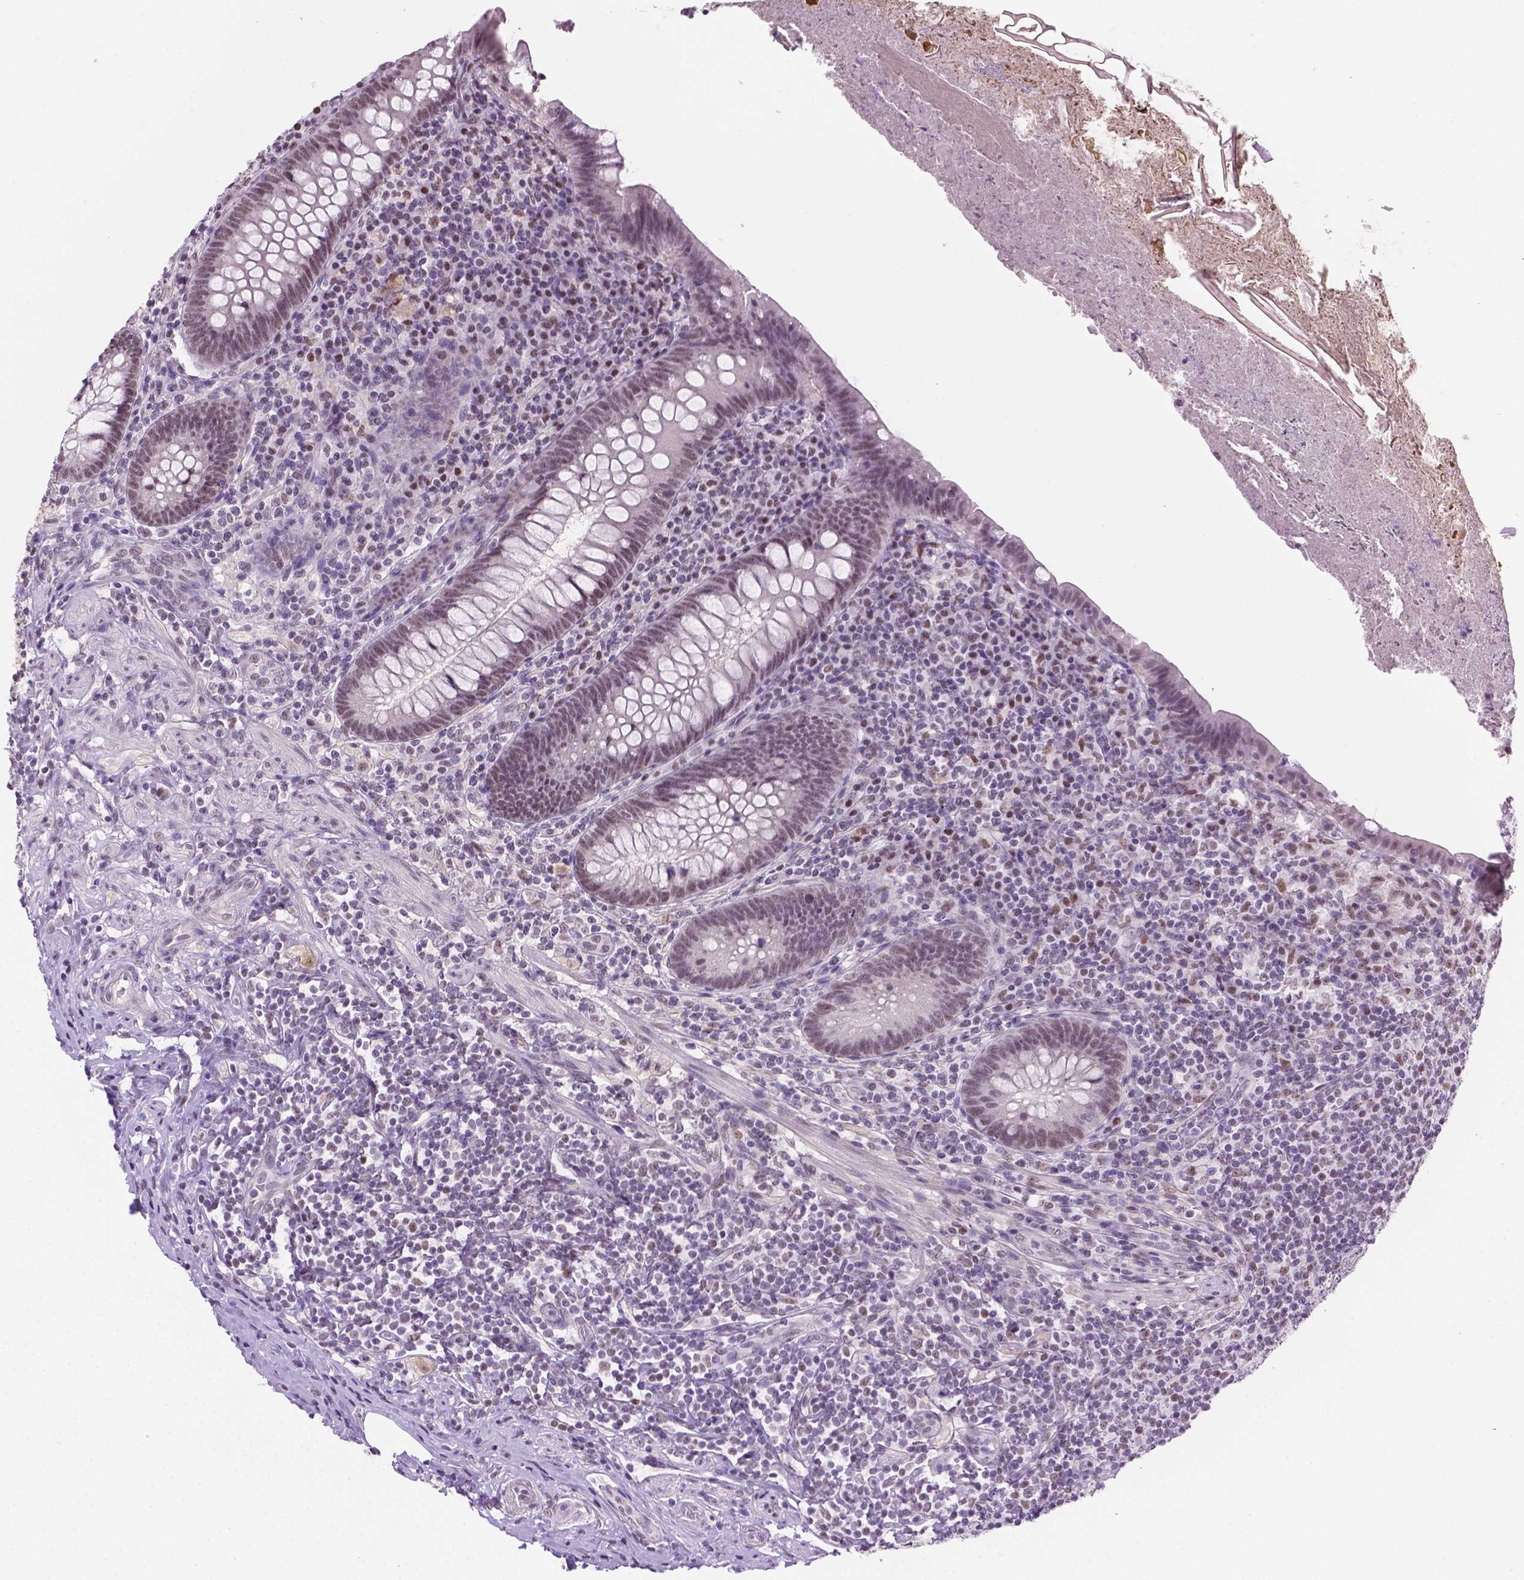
{"staining": {"intensity": "weak", "quantity": "25%-75%", "location": "nuclear"}, "tissue": "appendix", "cell_type": "Glandular cells", "image_type": "normal", "snomed": [{"axis": "morphology", "description": "Normal tissue, NOS"}, {"axis": "topography", "description": "Appendix"}], "caption": "Immunohistochemical staining of benign appendix displays low levels of weak nuclear staining in about 25%-75% of glandular cells. The staining was performed using DAB to visualize the protein expression in brown, while the nuclei were stained in blue with hematoxylin (Magnification: 20x).", "gene": "ABI2", "patient": {"sex": "male", "age": 47}}